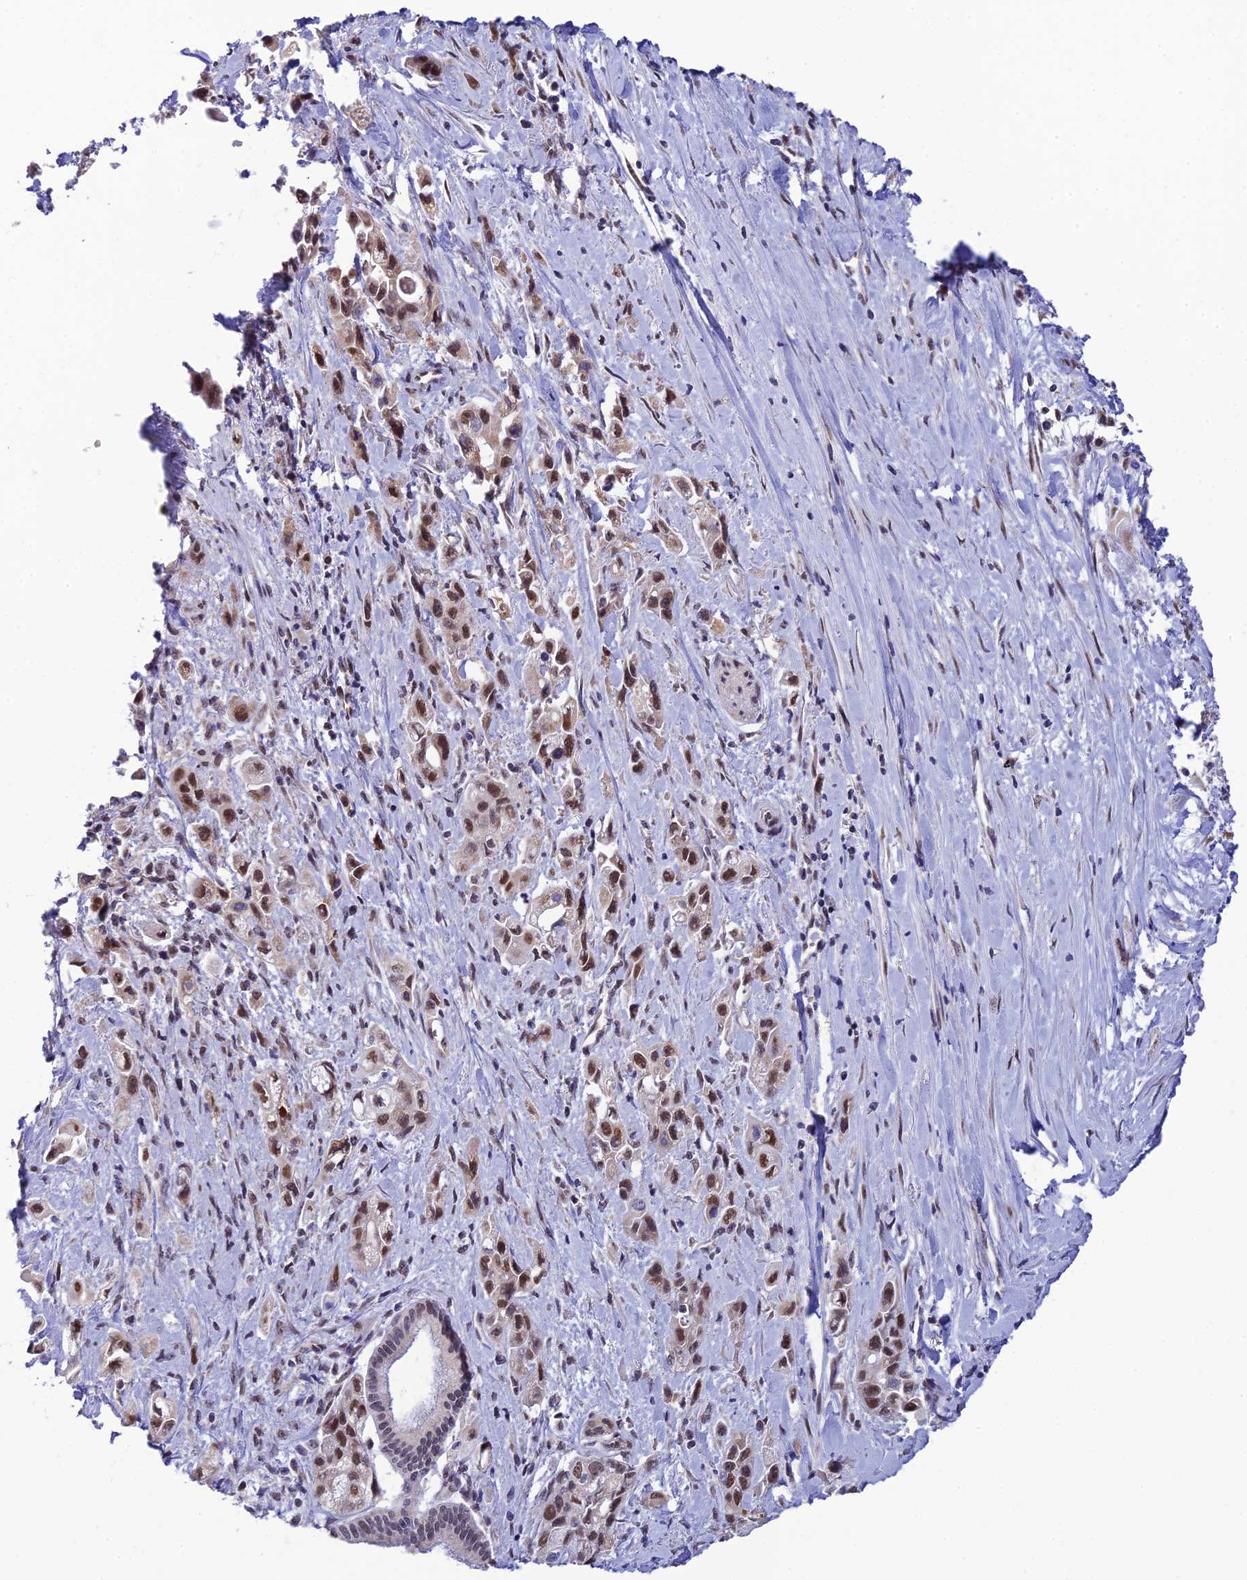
{"staining": {"intensity": "moderate", "quantity": ">75%", "location": "nuclear"}, "tissue": "pancreatic cancer", "cell_type": "Tumor cells", "image_type": "cancer", "snomed": [{"axis": "morphology", "description": "Adenocarcinoma, NOS"}, {"axis": "topography", "description": "Pancreas"}], "caption": "Pancreatic cancer stained with immunohistochemistry (IHC) reveals moderate nuclear staining in about >75% of tumor cells. The staining was performed using DAB (3,3'-diaminobenzidine) to visualize the protein expression in brown, while the nuclei were stained in blue with hematoxylin (Magnification: 20x).", "gene": "C2orf49", "patient": {"sex": "female", "age": 66}}